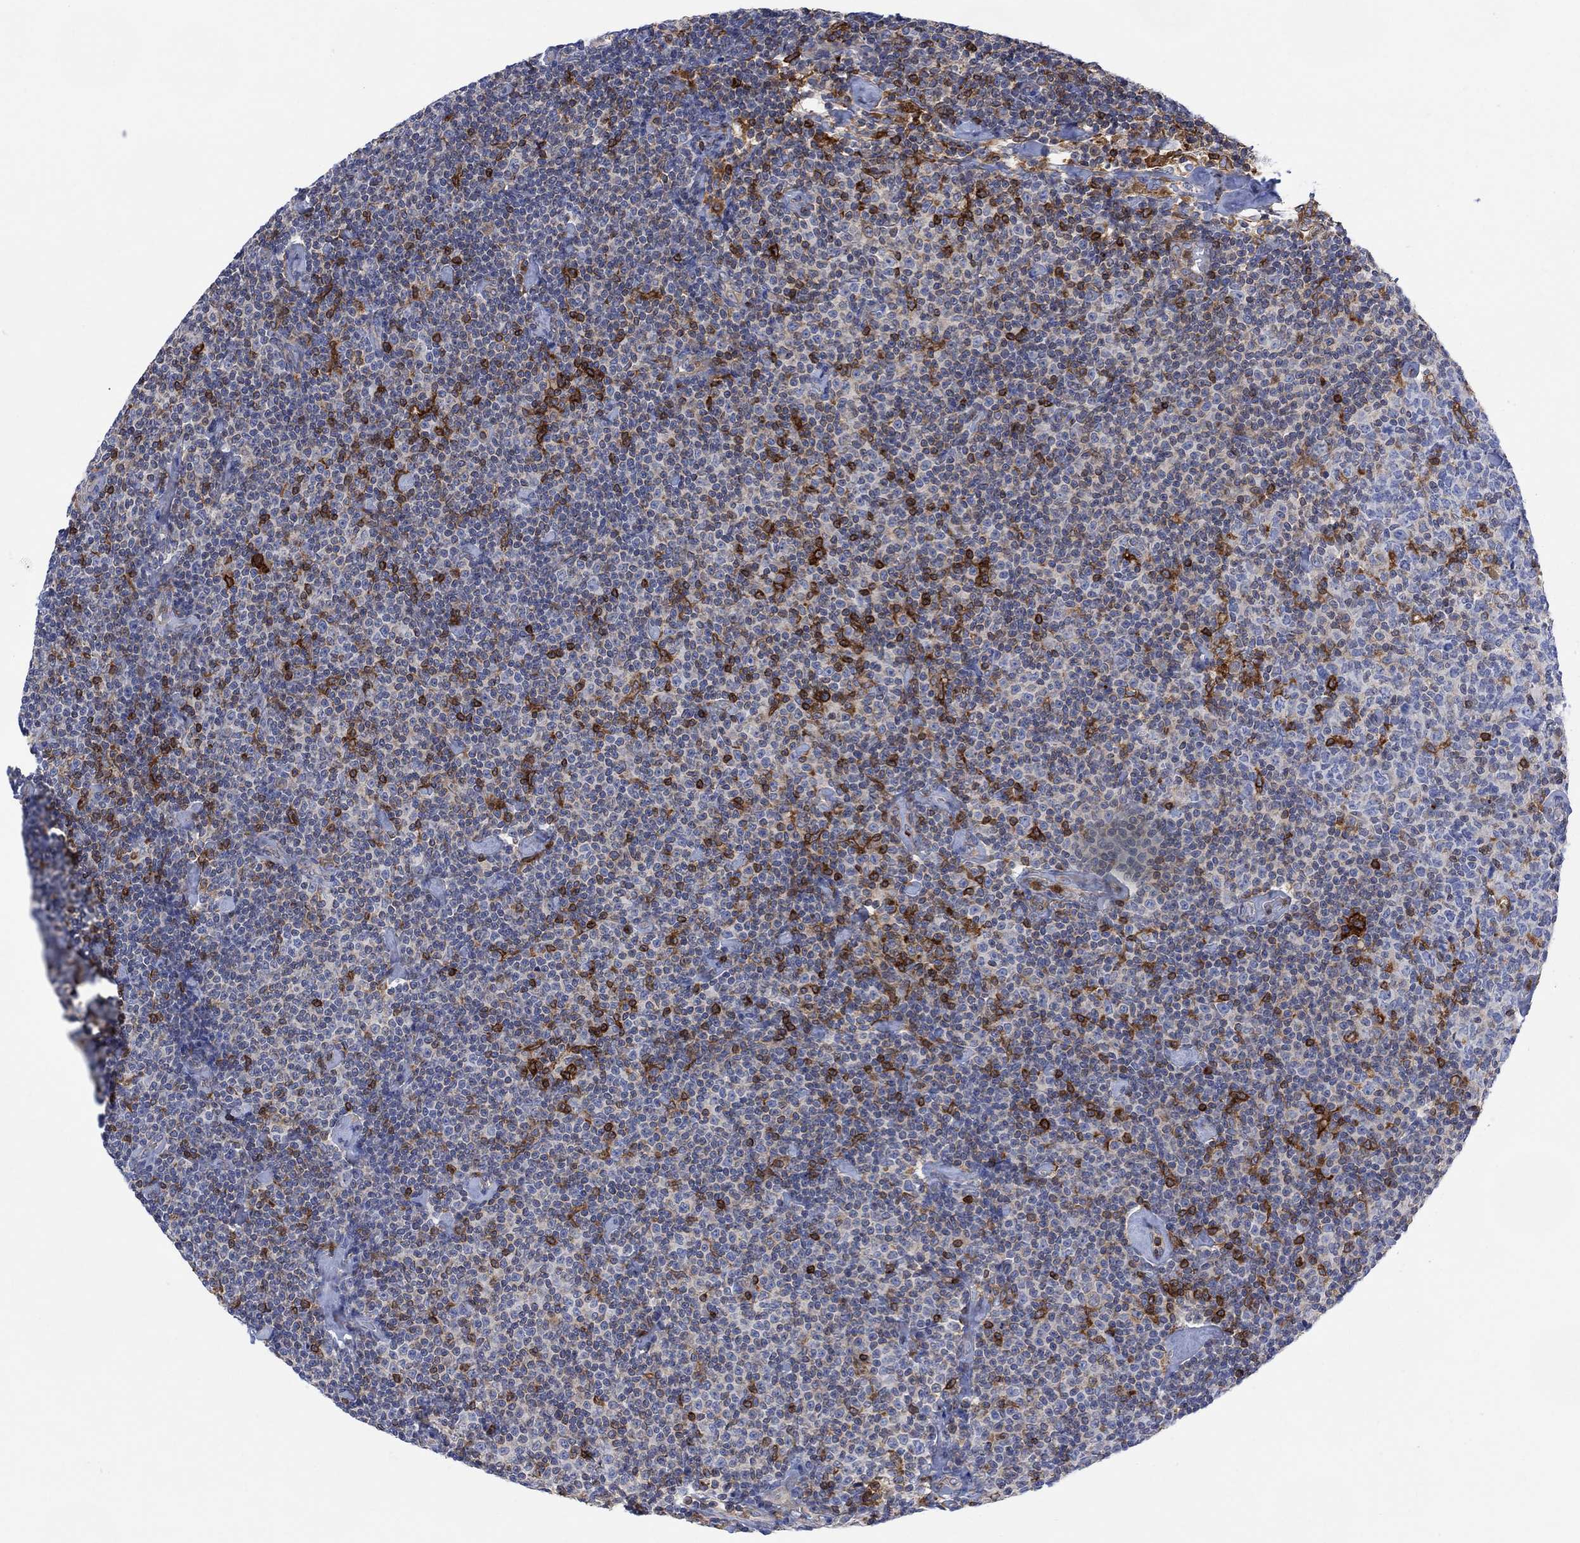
{"staining": {"intensity": "negative", "quantity": "none", "location": "none"}, "tissue": "lymphoma", "cell_type": "Tumor cells", "image_type": "cancer", "snomed": [{"axis": "morphology", "description": "Malignant lymphoma, non-Hodgkin's type, Low grade"}, {"axis": "topography", "description": "Lymph node"}], "caption": "Human lymphoma stained for a protein using IHC shows no expression in tumor cells.", "gene": "GBP5", "patient": {"sex": "male", "age": 81}}